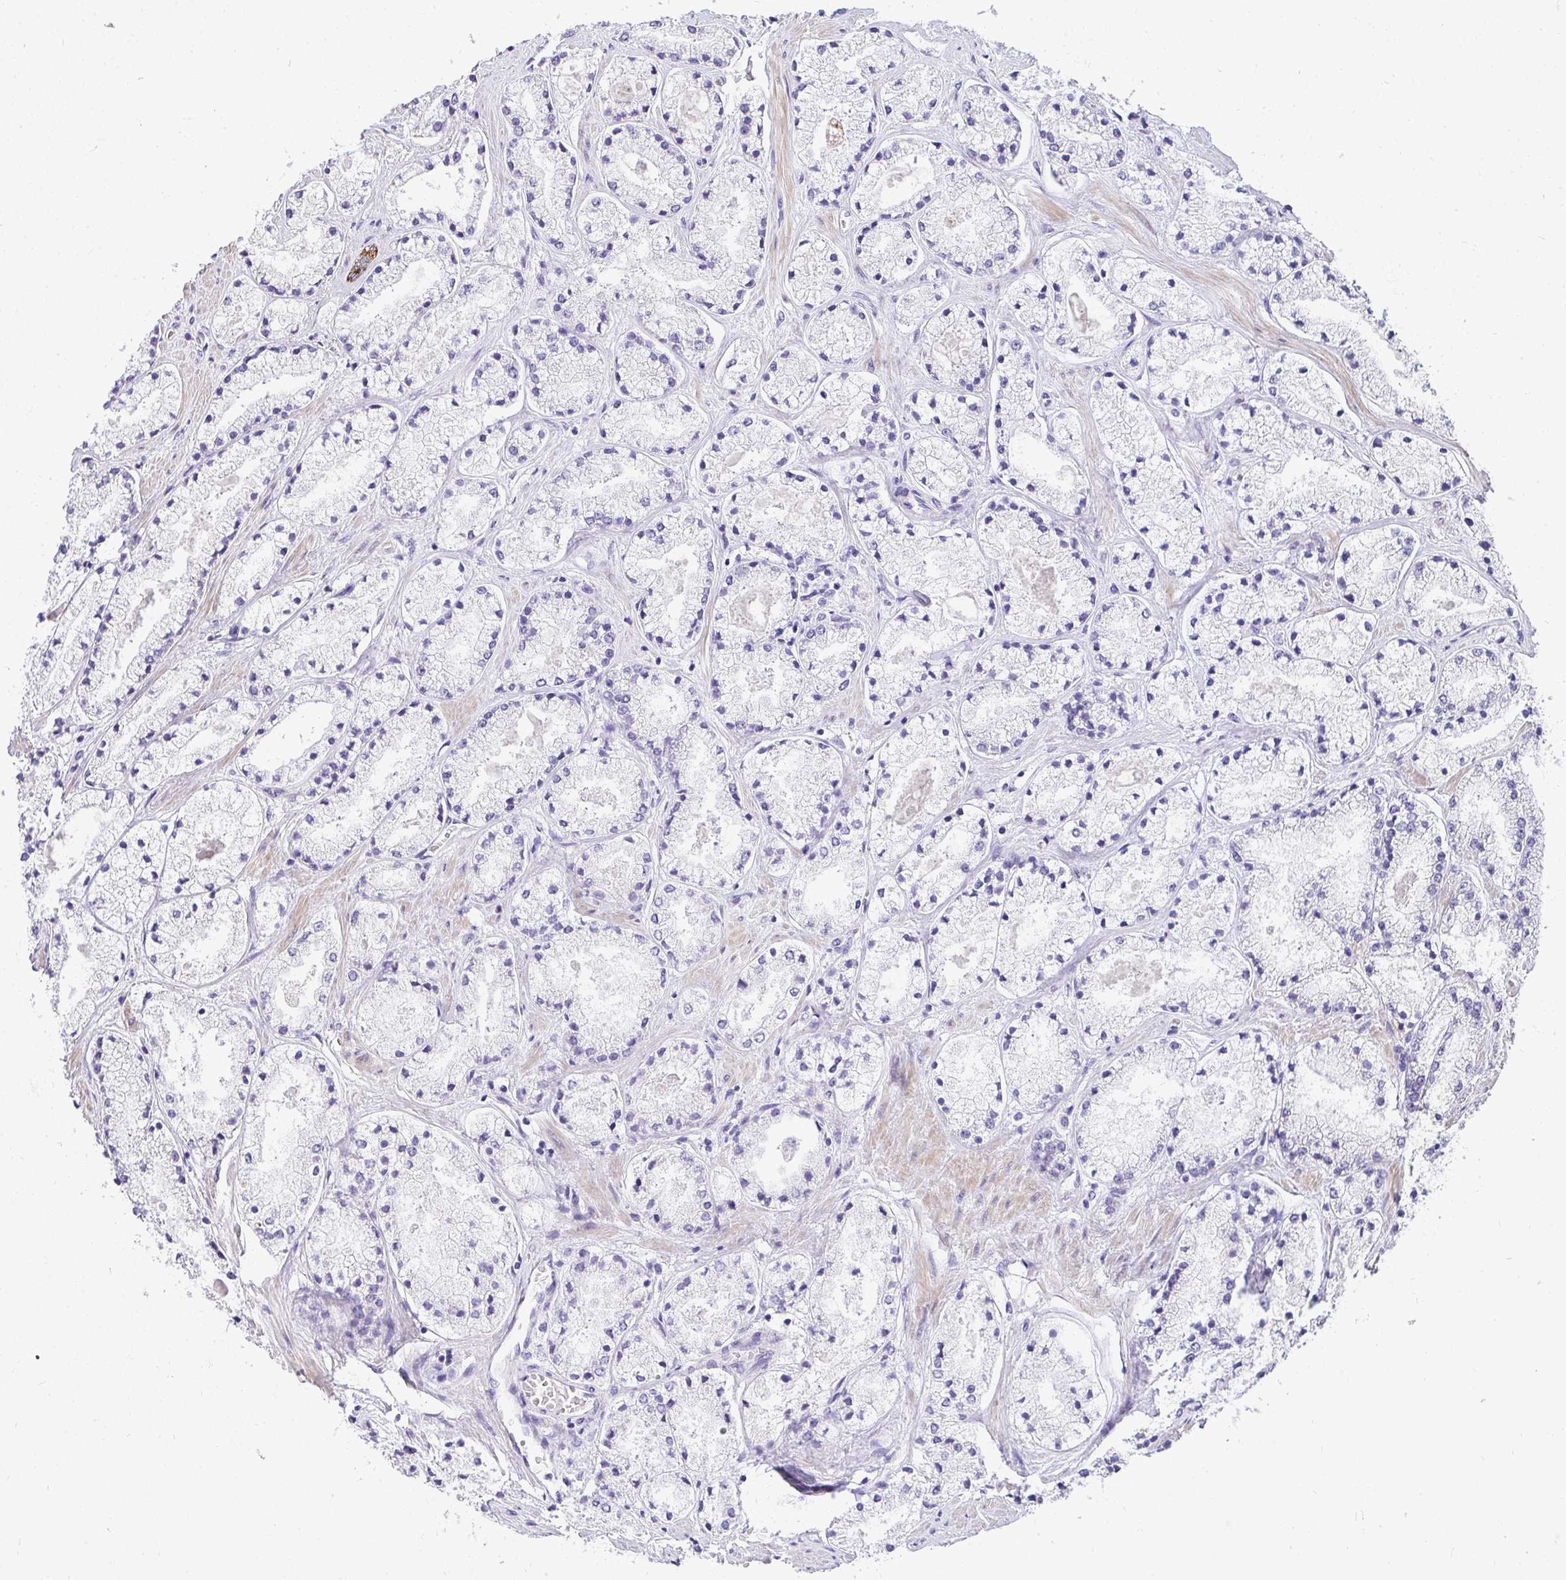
{"staining": {"intensity": "negative", "quantity": "none", "location": "none"}, "tissue": "prostate cancer", "cell_type": "Tumor cells", "image_type": "cancer", "snomed": [{"axis": "morphology", "description": "Adenocarcinoma, High grade"}, {"axis": "topography", "description": "Prostate"}], "caption": "High magnification brightfield microscopy of prostate cancer stained with DAB (3,3'-diaminobenzidine) (brown) and counterstained with hematoxylin (blue): tumor cells show no significant positivity.", "gene": "AK5", "patient": {"sex": "male", "age": 63}}